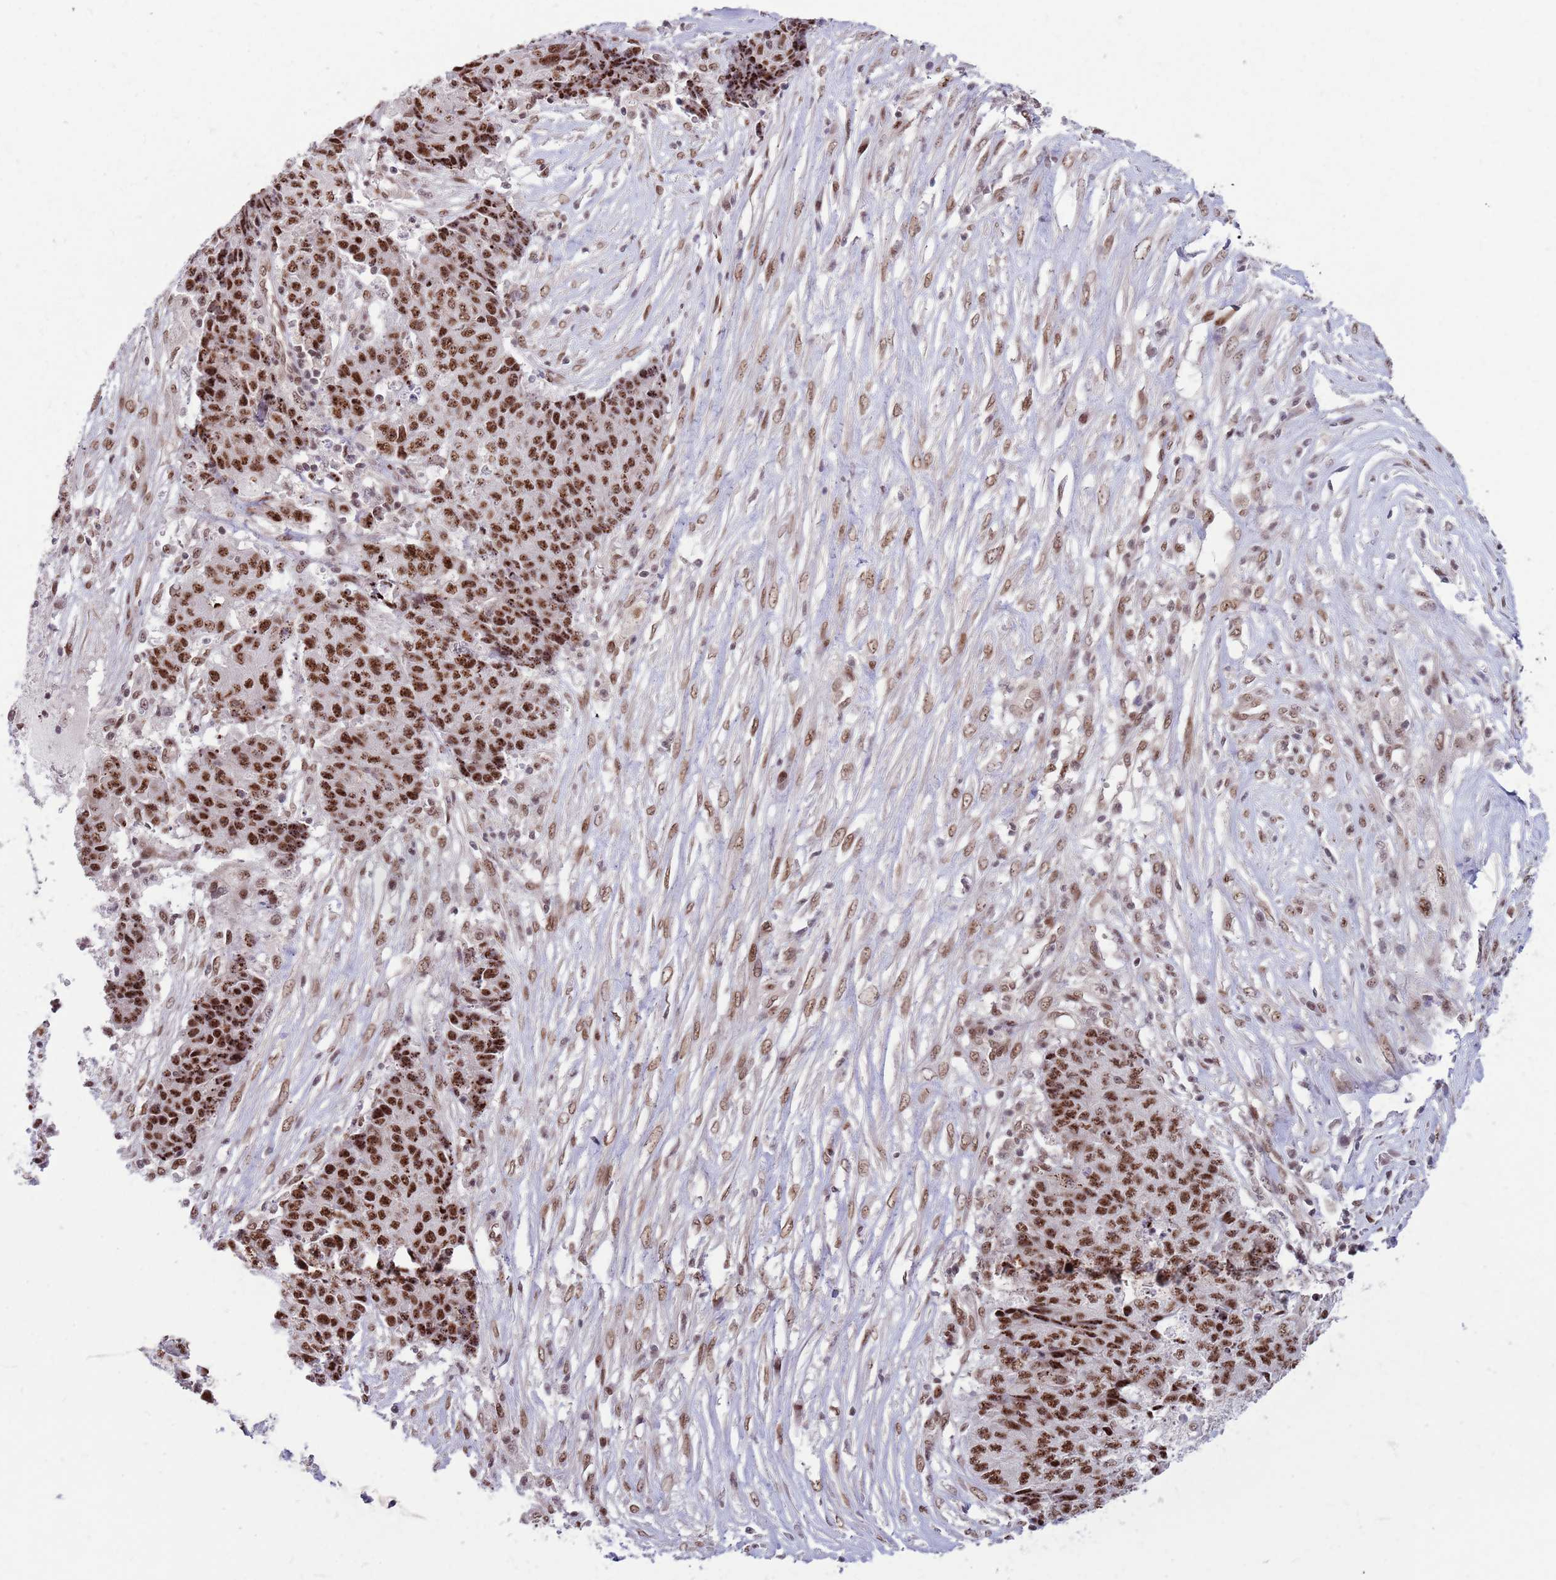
{"staining": {"intensity": "moderate", "quantity": ">75%", "location": "nuclear"}, "tissue": "ovarian cancer", "cell_type": "Tumor cells", "image_type": "cancer", "snomed": [{"axis": "morphology", "description": "Carcinoma, endometroid"}, {"axis": "topography", "description": "Ovary"}], "caption": "IHC image of human ovarian endometroid carcinoma stained for a protein (brown), which exhibits medium levels of moderate nuclear expression in approximately >75% of tumor cells.", "gene": "SIPA1L3", "patient": {"sex": "female", "age": 42}}